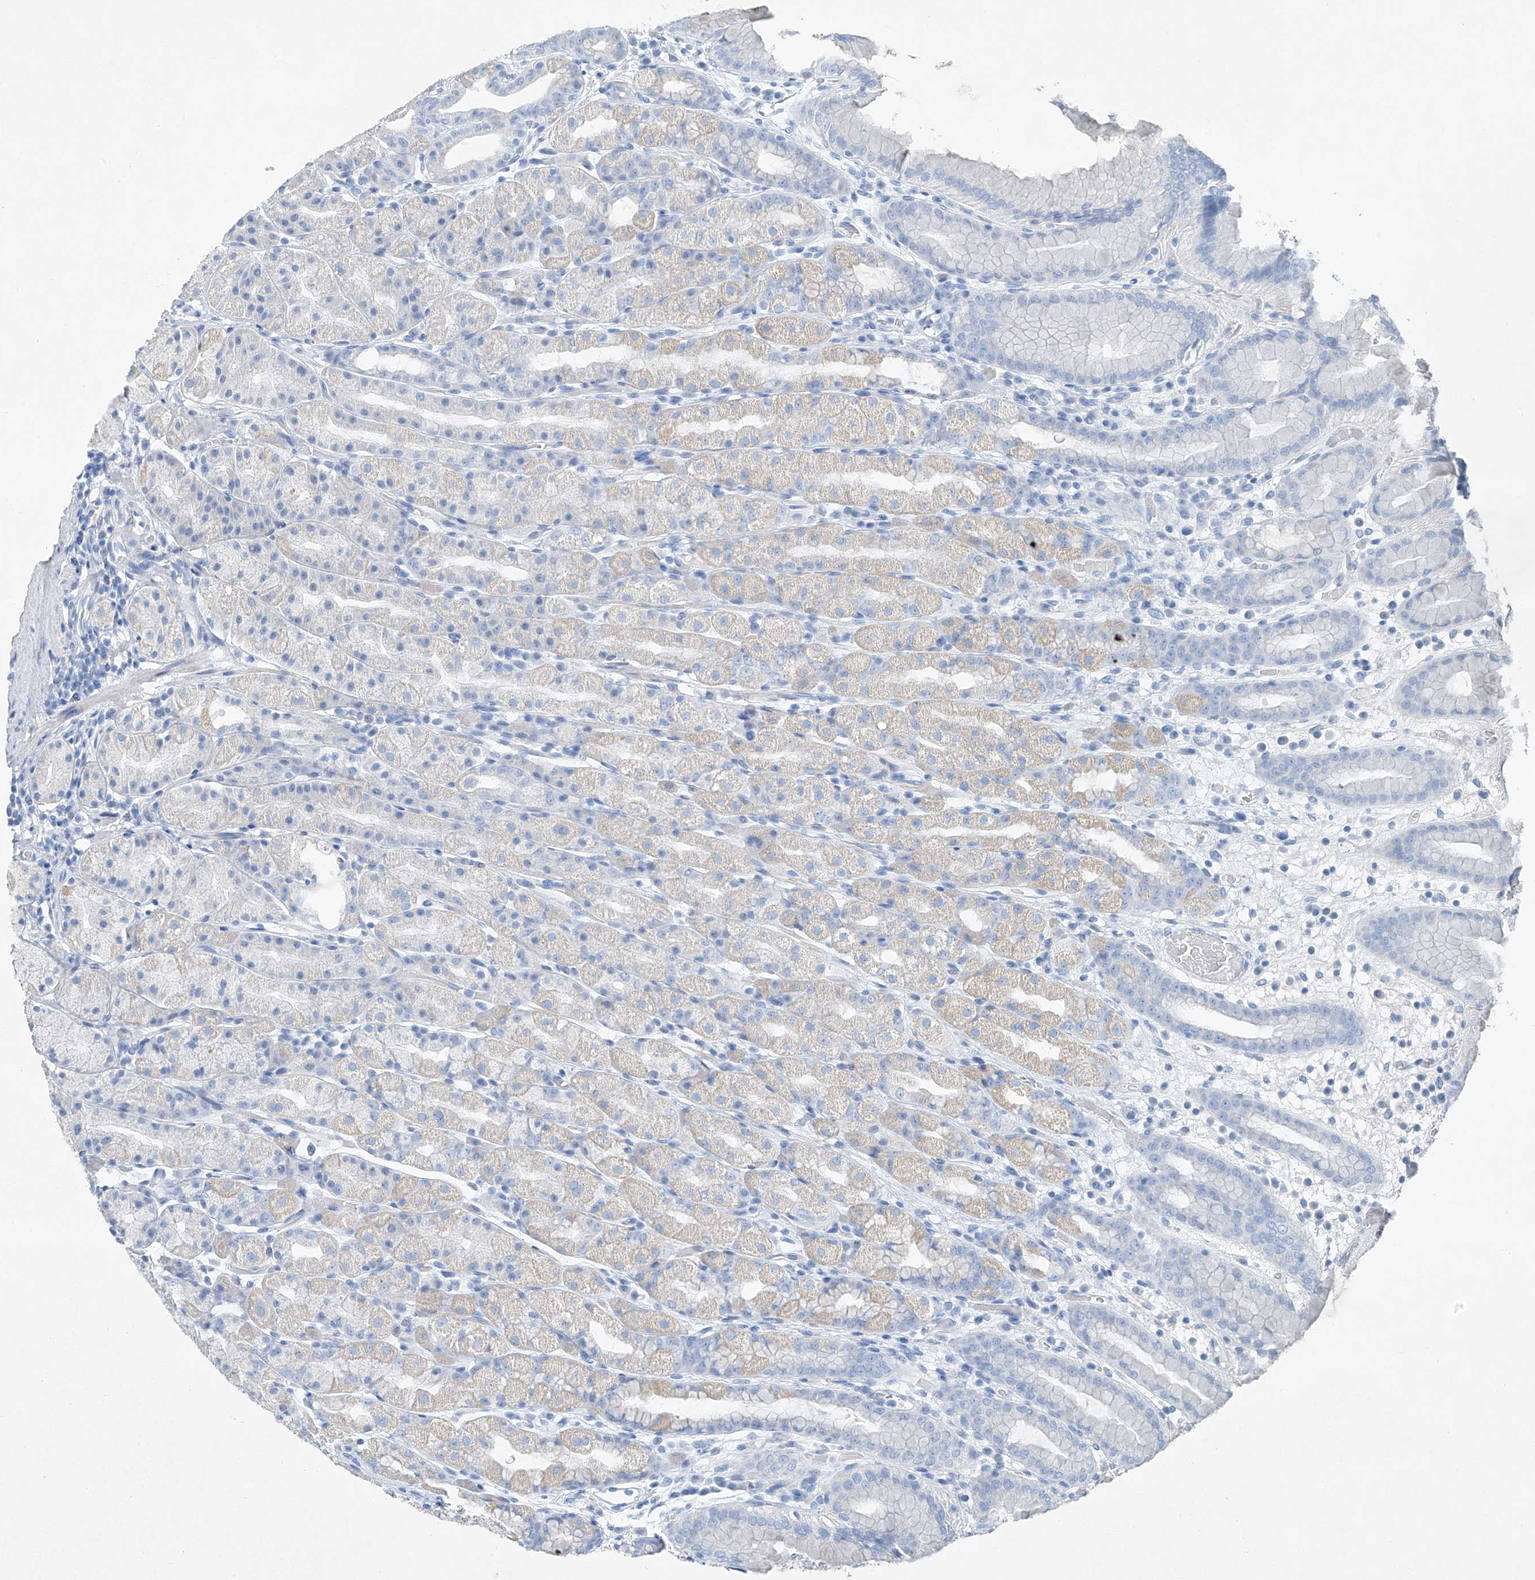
{"staining": {"intensity": "weak", "quantity": "<25%", "location": "cytoplasmic/membranous"}, "tissue": "stomach", "cell_type": "Glandular cells", "image_type": "normal", "snomed": [{"axis": "morphology", "description": "Normal tissue, NOS"}, {"axis": "topography", "description": "Stomach, upper"}], "caption": "High magnification brightfield microscopy of normal stomach stained with DAB (3,3'-diaminobenzidine) (brown) and counterstained with hematoxylin (blue): glandular cells show no significant expression. (DAB immunohistochemistry (IHC) with hematoxylin counter stain).", "gene": "C1orf87", "patient": {"sex": "male", "age": 68}}